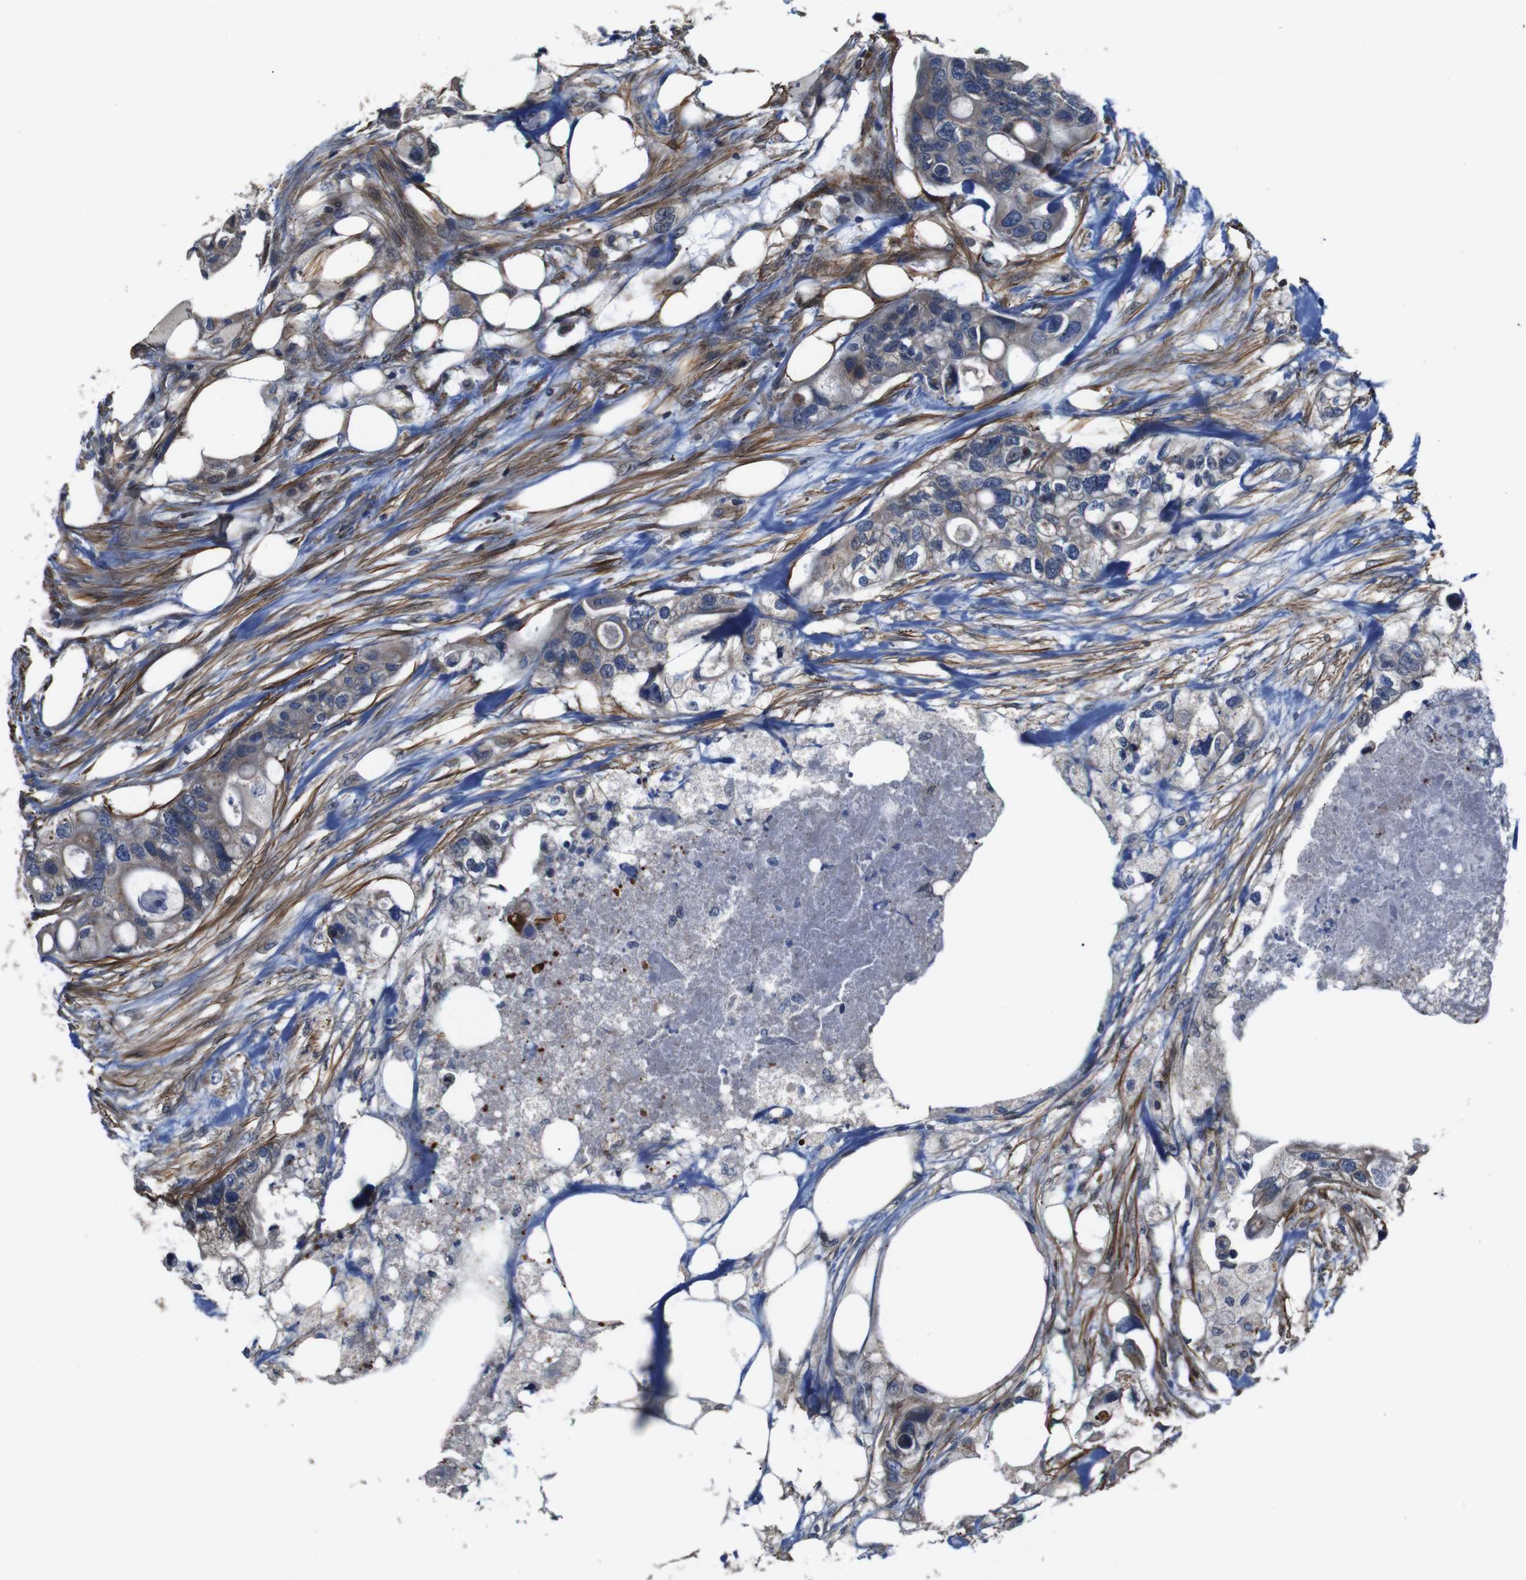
{"staining": {"intensity": "weak", "quantity": ">75%", "location": "cytoplasmic/membranous"}, "tissue": "colorectal cancer", "cell_type": "Tumor cells", "image_type": "cancer", "snomed": [{"axis": "morphology", "description": "Adenocarcinoma, NOS"}, {"axis": "topography", "description": "Colon"}], "caption": "The histopathology image reveals staining of adenocarcinoma (colorectal), revealing weak cytoplasmic/membranous protein staining (brown color) within tumor cells.", "gene": "GGT7", "patient": {"sex": "female", "age": 57}}